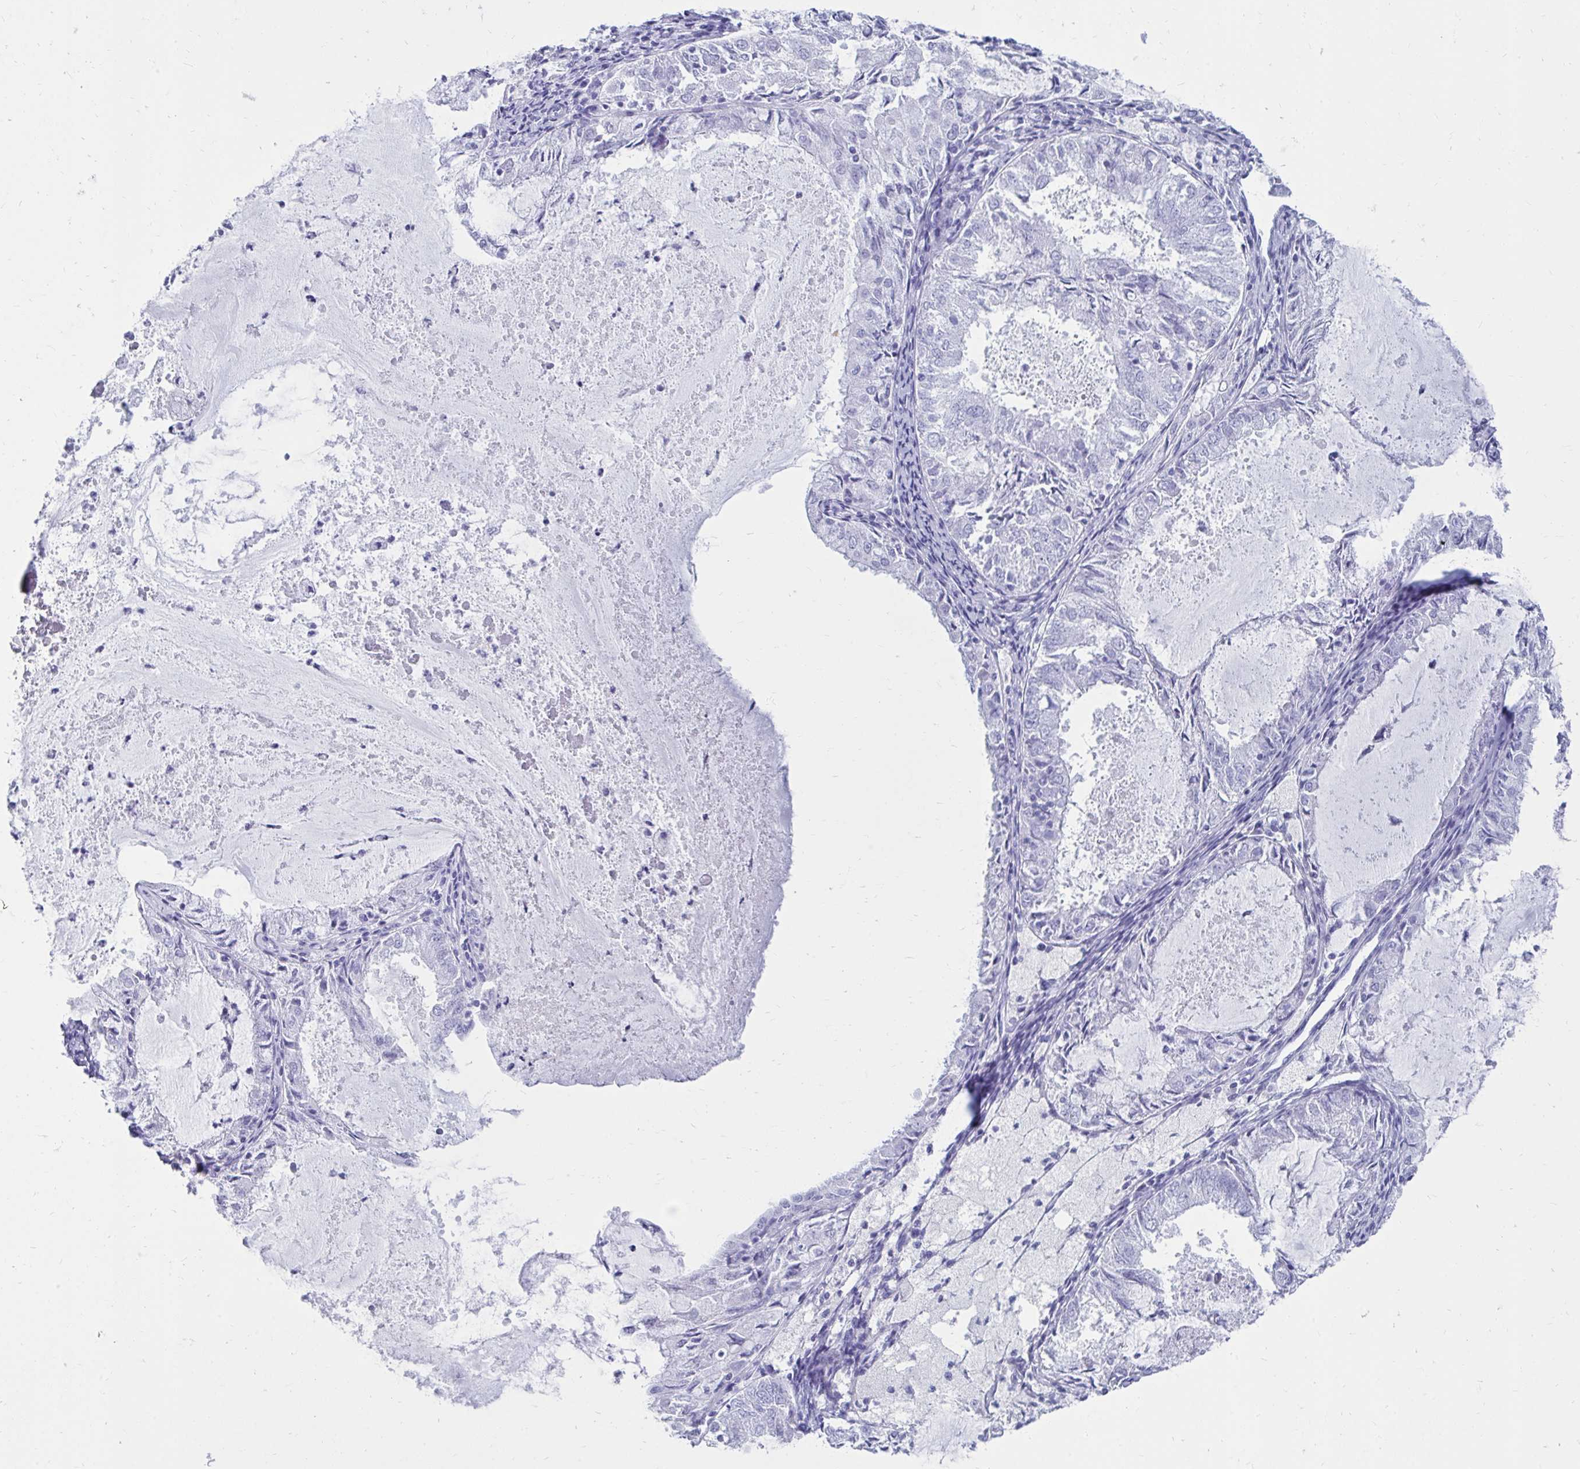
{"staining": {"intensity": "negative", "quantity": "none", "location": "none"}, "tissue": "endometrial cancer", "cell_type": "Tumor cells", "image_type": "cancer", "snomed": [{"axis": "morphology", "description": "Adenocarcinoma, NOS"}, {"axis": "topography", "description": "Endometrium"}], "caption": "Immunohistochemistry (IHC) photomicrograph of neoplastic tissue: human endometrial cancer stained with DAB displays no significant protein expression in tumor cells.", "gene": "OR10R2", "patient": {"sex": "female", "age": 57}}